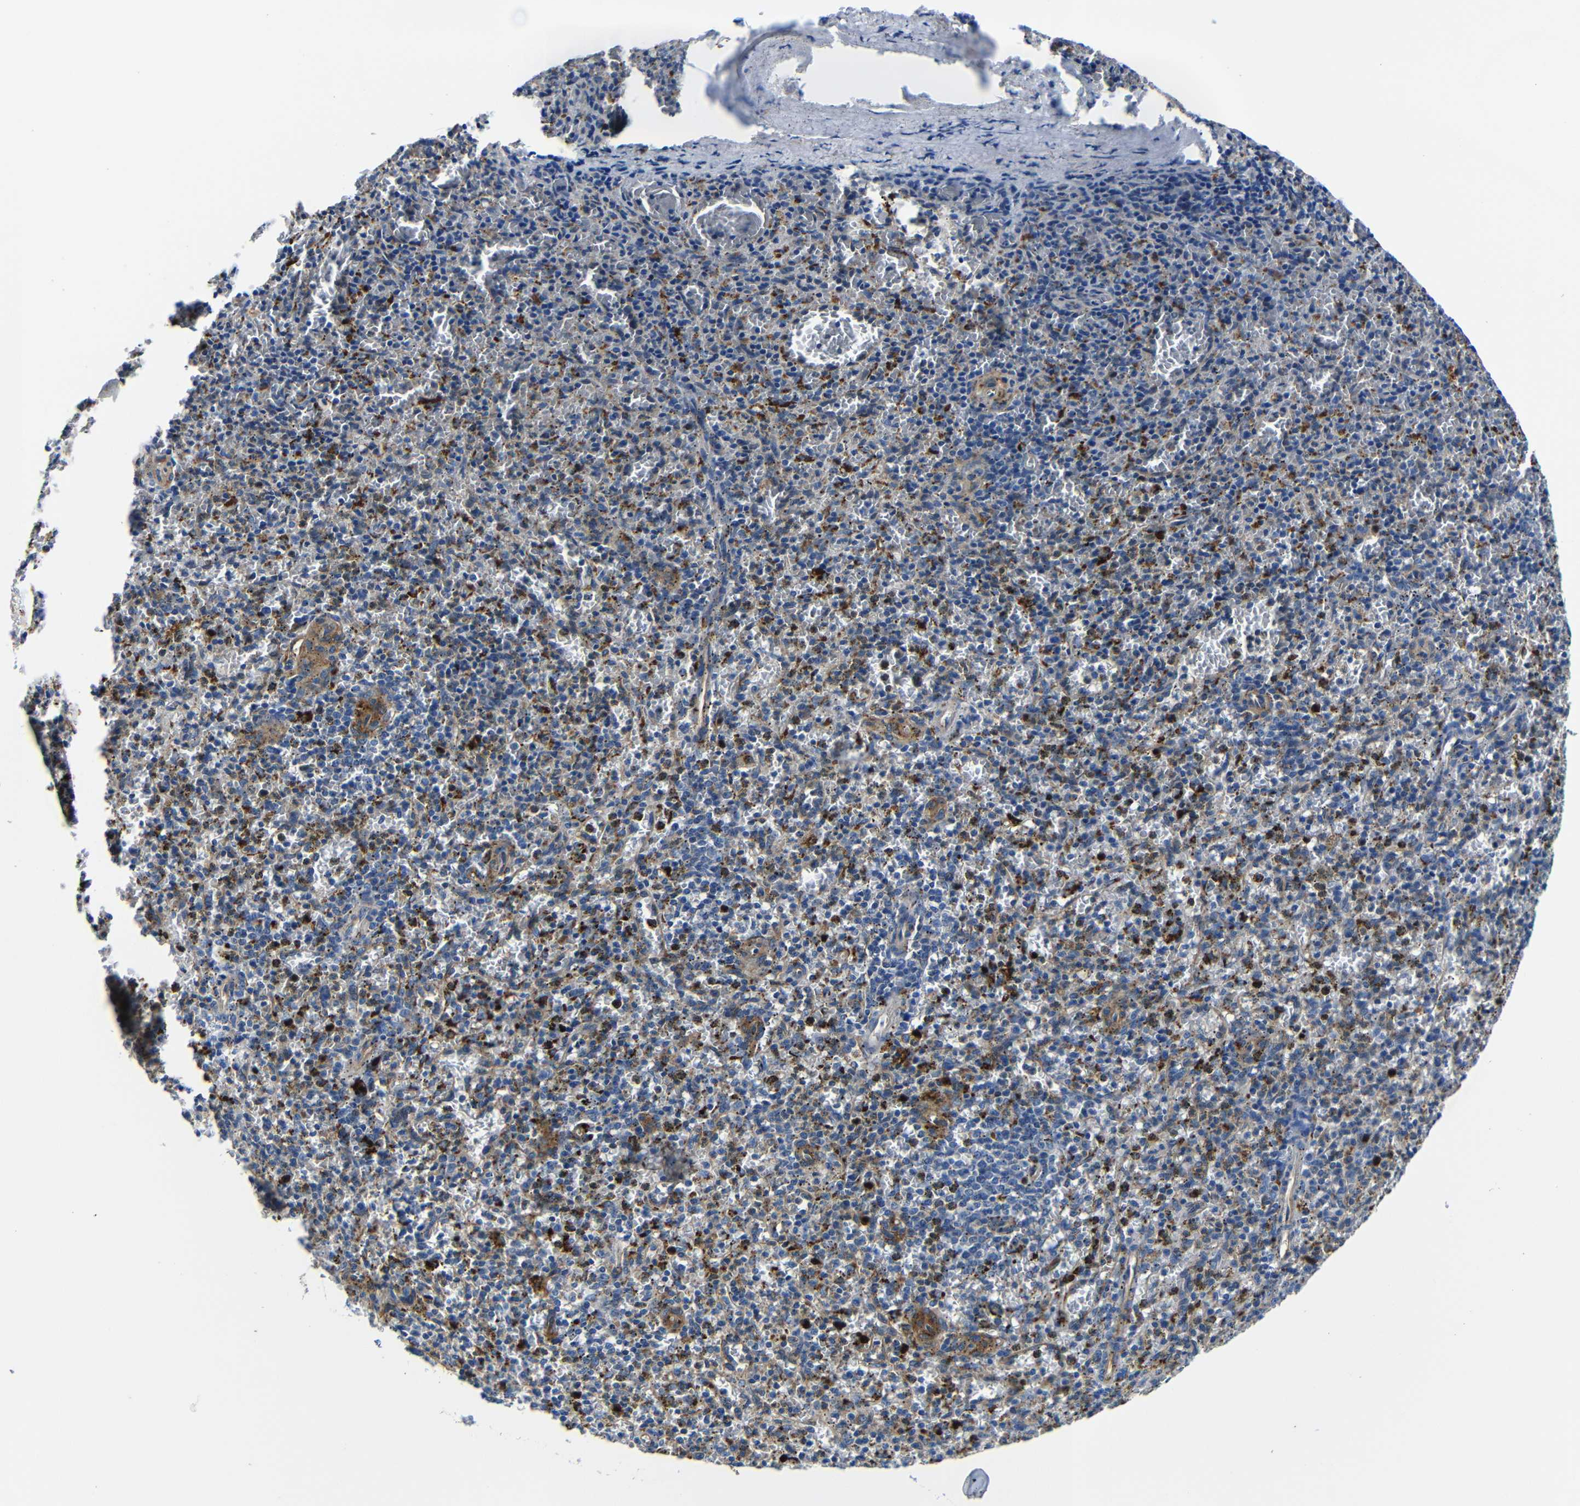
{"staining": {"intensity": "moderate", "quantity": "25%-75%", "location": "cytoplasmic/membranous"}, "tissue": "spleen", "cell_type": "Cells in red pulp", "image_type": "normal", "snomed": [{"axis": "morphology", "description": "Normal tissue, NOS"}, {"axis": "topography", "description": "Spleen"}], "caption": "This is a micrograph of immunohistochemistry (IHC) staining of benign spleen, which shows moderate expression in the cytoplasmic/membranous of cells in red pulp.", "gene": "GIMAP2", "patient": {"sex": "male", "age": 72}}